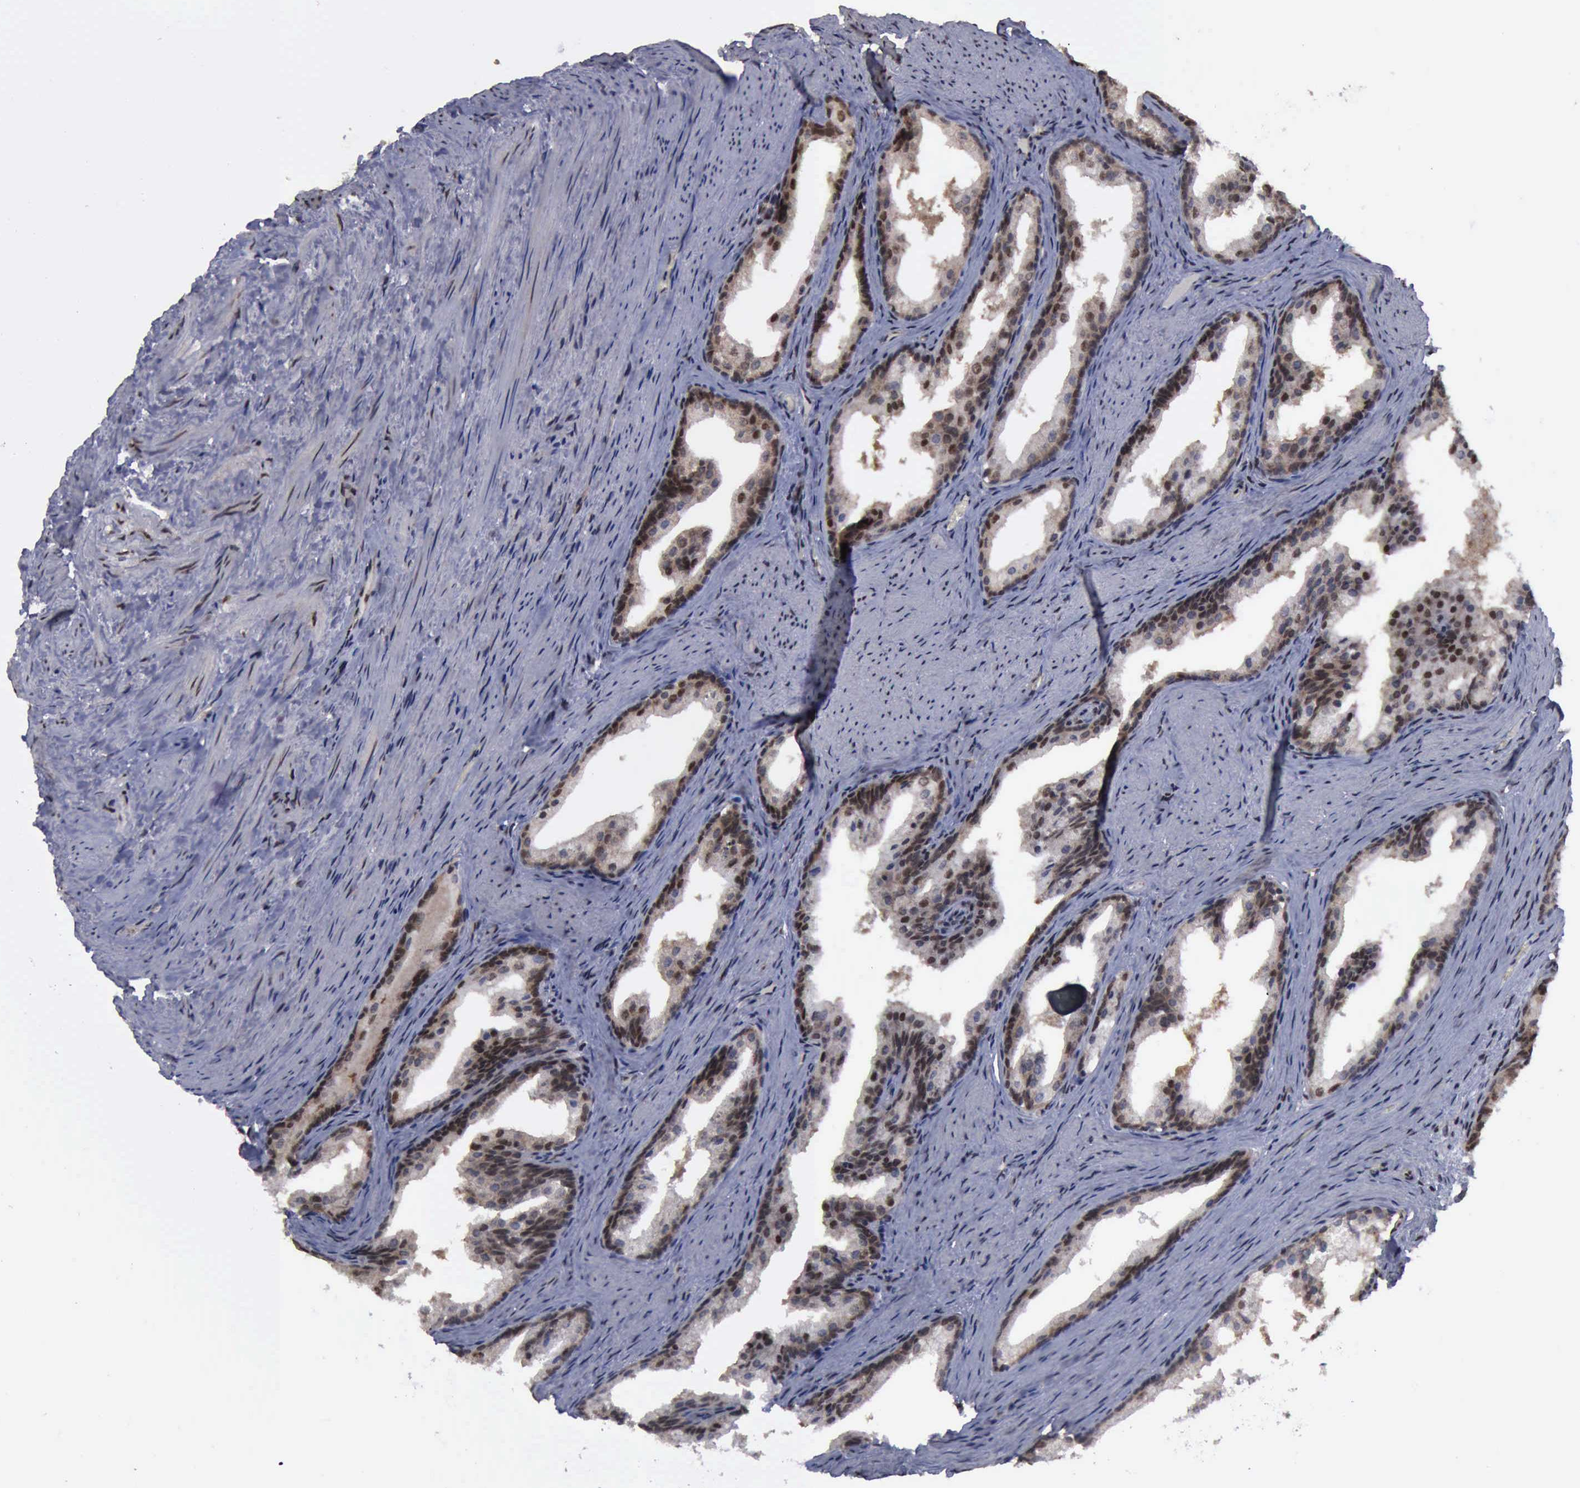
{"staining": {"intensity": "moderate", "quantity": ">75%", "location": "cytoplasmic/membranous,nuclear"}, "tissue": "prostate cancer", "cell_type": "Tumor cells", "image_type": "cancer", "snomed": [{"axis": "morphology", "description": "Adenocarcinoma, Medium grade"}, {"axis": "topography", "description": "Prostate"}], "caption": "Tumor cells display moderate cytoplasmic/membranous and nuclear staining in about >75% of cells in medium-grade adenocarcinoma (prostate). (DAB (3,3'-diaminobenzidine) IHC with brightfield microscopy, high magnification).", "gene": "RTCB", "patient": {"sex": "male", "age": 60}}